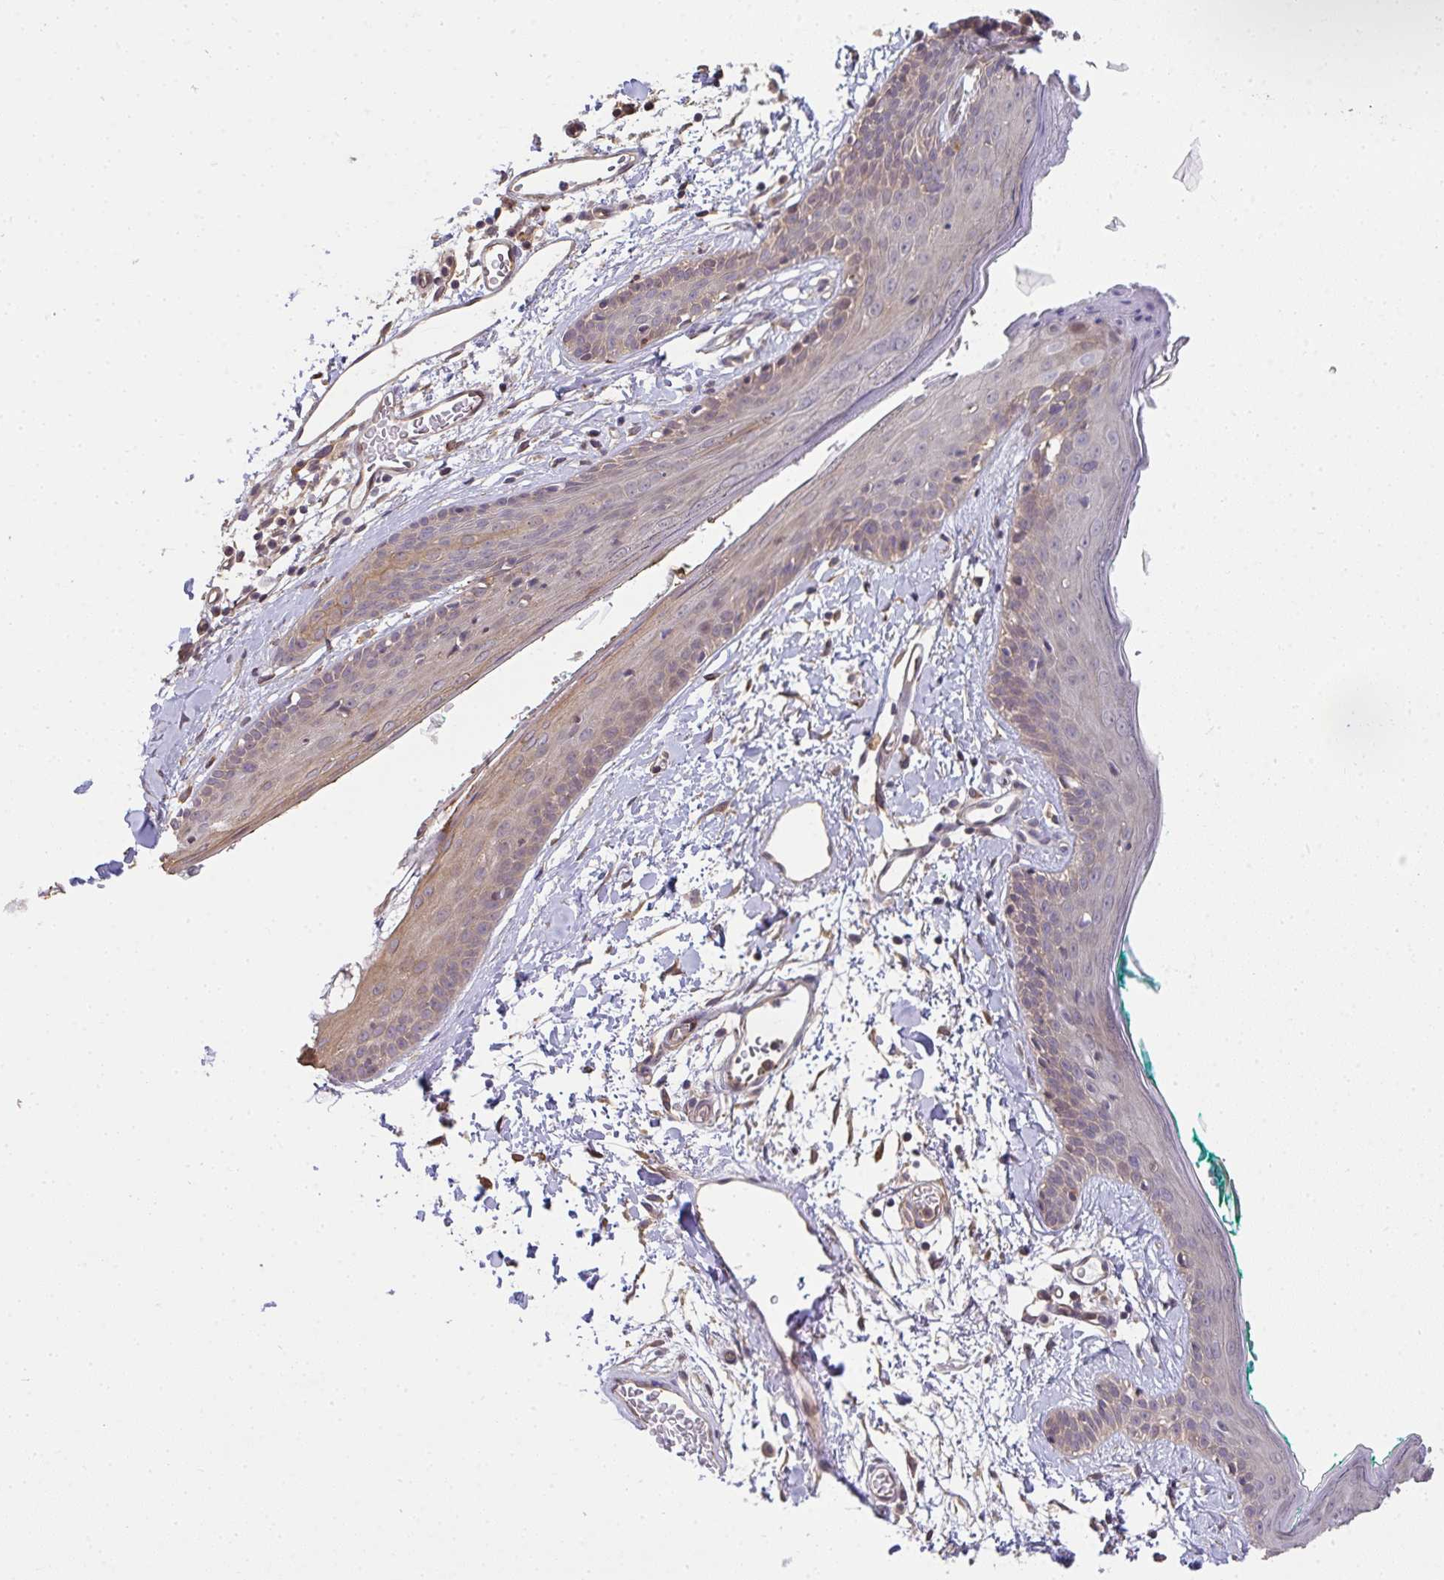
{"staining": {"intensity": "moderate", "quantity": ">75%", "location": "cytoplasmic/membranous"}, "tissue": "skin", "cell_type": "Fibroblasts", "image_type": "normal", "snomed": [{"axis": "morphology", "description": "Normal tissue, NOS"}, {"axis": "topography", "description": "Skin"}], "caption": "Skin was stained to show a protein in brown. There is medium levels of moderate cytoplasmic/membranous expression in approximately >75% of fibroblasts. The staining is performed using DAB (3,3'-diaminobenzidine) brown chromogen to label protein expression. The nuclei are counter-stained blue using hematoxylin.", "gene": "EEF1AKMT1", "patient": {"sex": "male", "age": 79}}